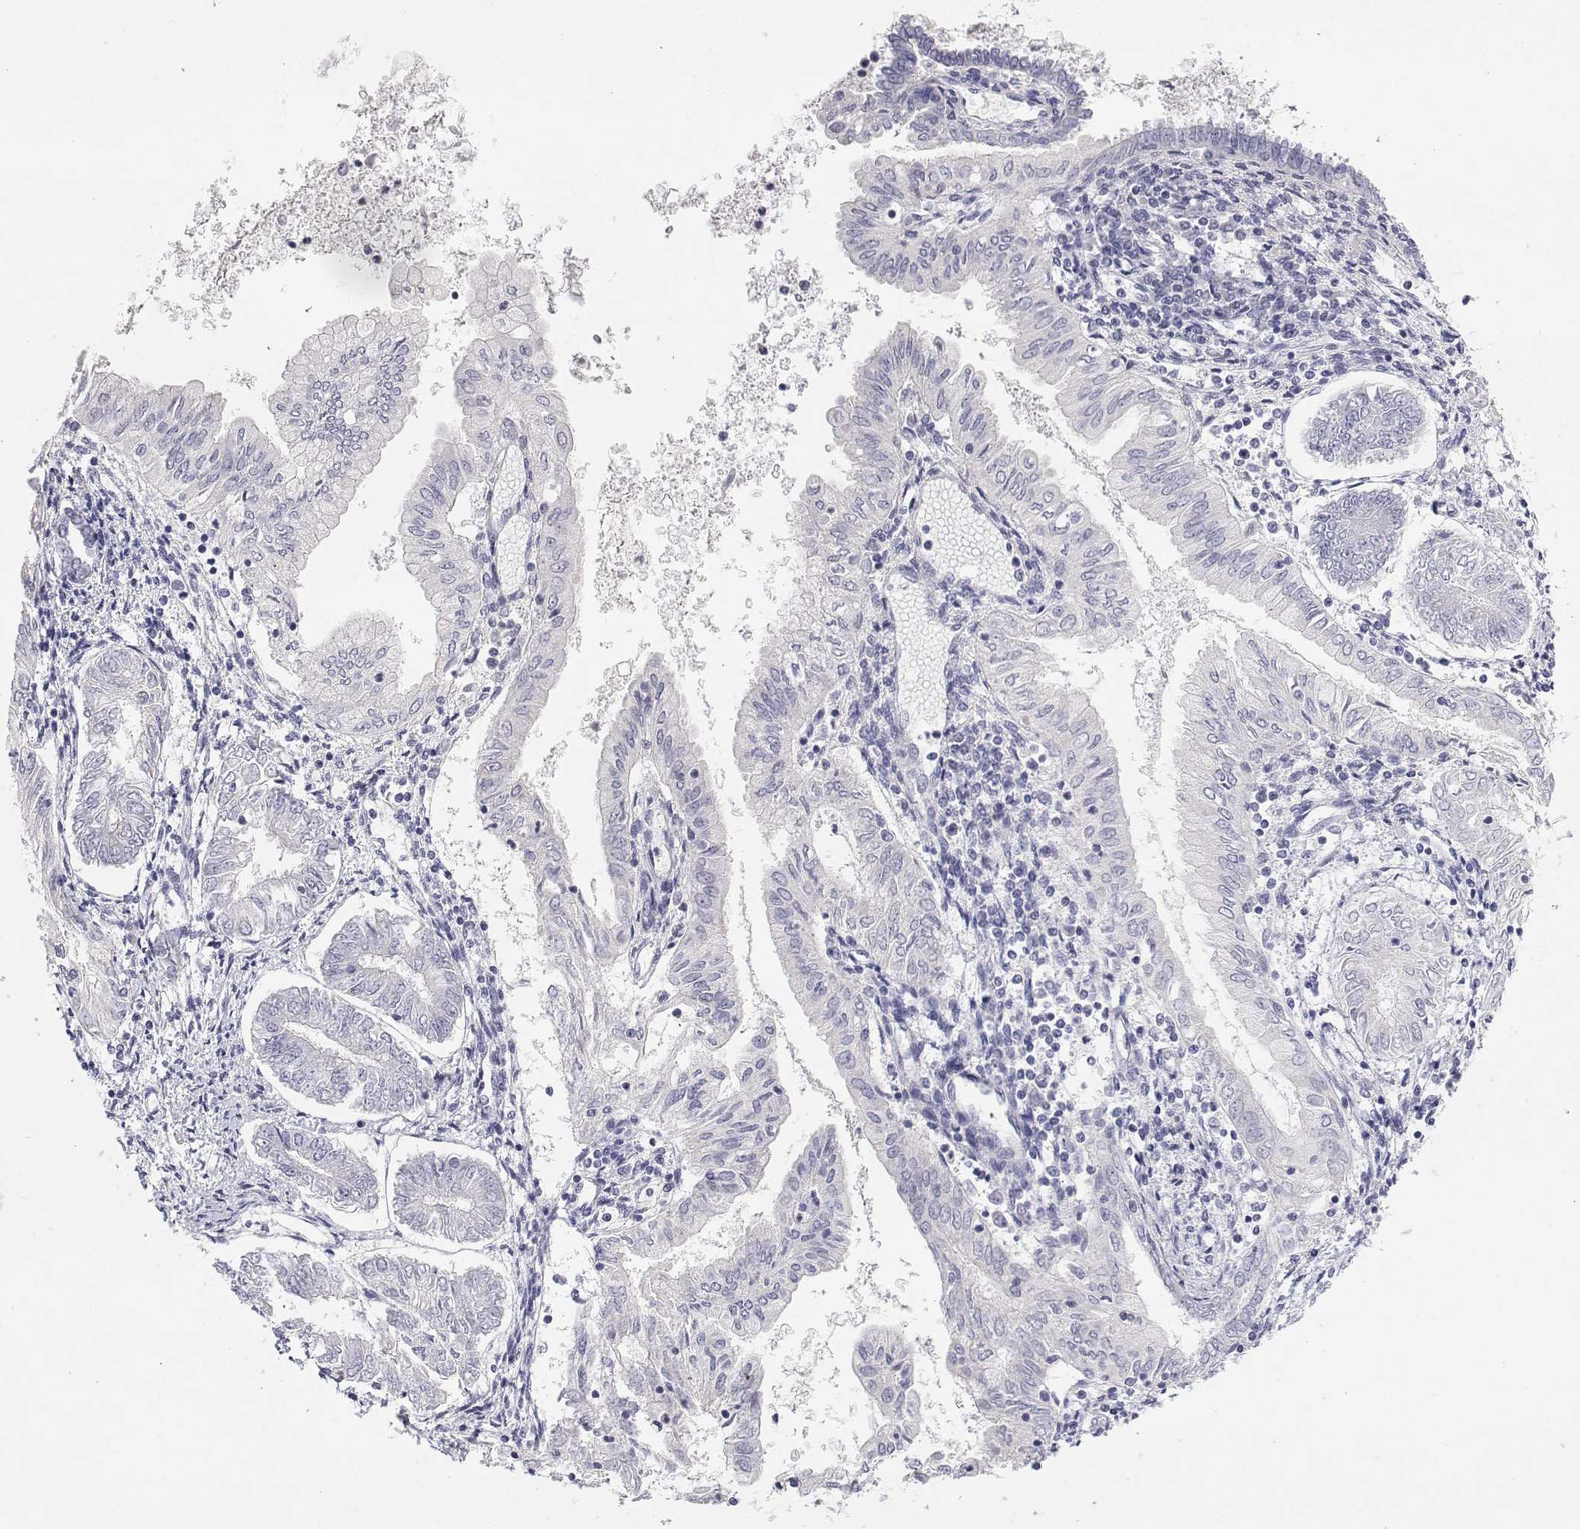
{"staining": {"intensity": "negative", "quantity": "none", "location": "none"}, "tissue": "endometrial cancer", "cell_type": "Tumor cells", "image_type": "cancer", "snomed": [{"axis": "morphology", "description": "Adenocarcinoma, NOS"}, {"axis": "topography", "description": "Endometrium"}], "caption": "This is a micrograph of IHC staining of endometrial adenocarcinoma, which shows no expression in tumor cells. (DAB immunohistochemistry (IHC) with hematoxylin counter stain).", "gene": "ANKRD65", "patient": {"sex": "female", "age": 68}}